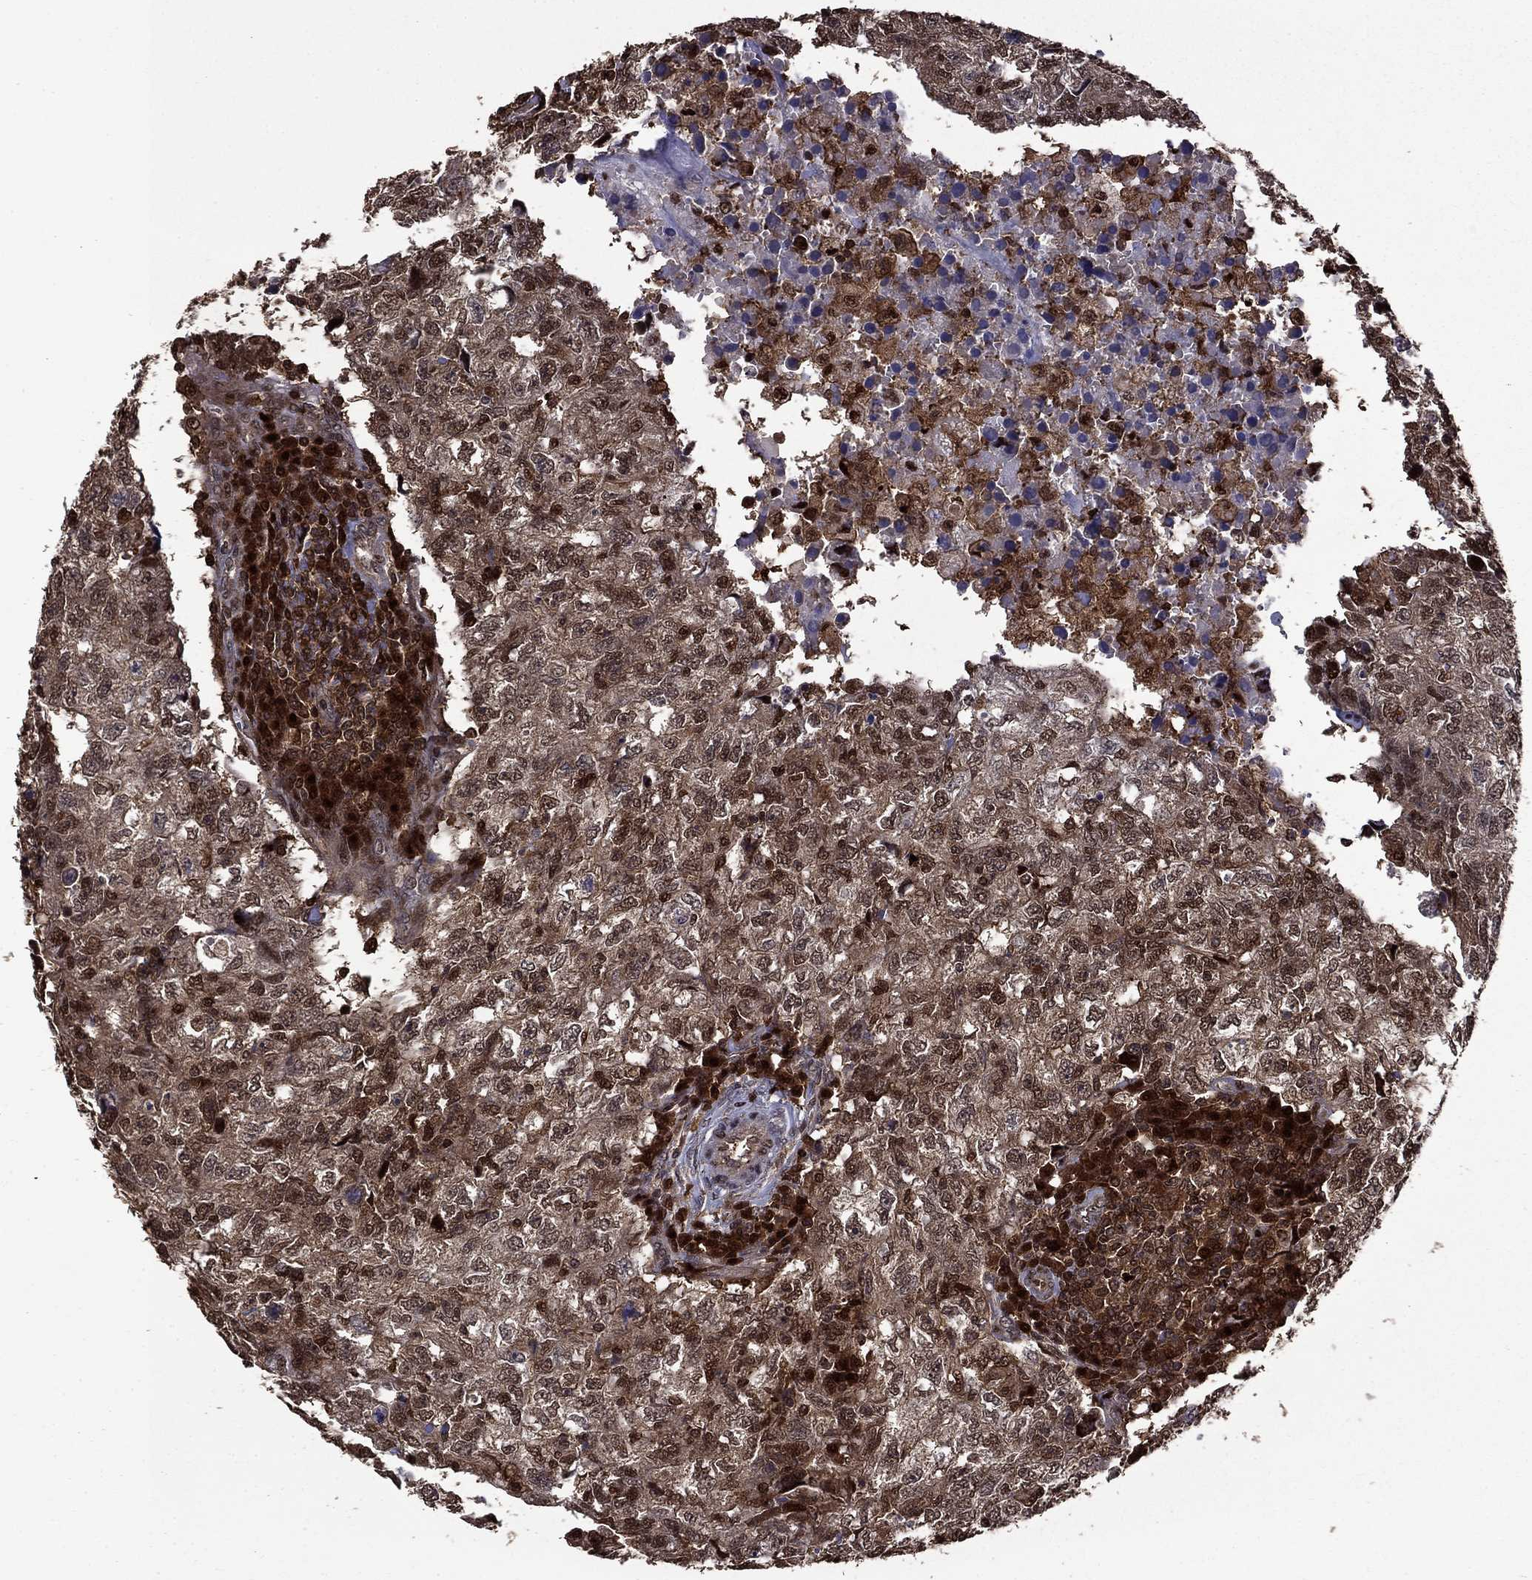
{"staining": {"intensity": "strong", "quantity": "<25%", "location": "cytoplasmic/membranous,nuclear"}, "tissue": "breast cancer", "cell_type": "Tumor cells", "image_type": "cancer", "snomed": [{"axis": "morphology", "description": "Duct carcinoma"}, {"axis": "topography", "description": "Breast"}], "caption": "Immunohistochemical staining of human breast cancer demonstrates medium levels of strong cytoplasmic/membranous and nuclear expression in about <25% of tumor cells. (DAB (3,3'-diaminobenzidine) IHC with brightfield microscopy, high magnification).", "gene": "APPBP2", "patient": {"sex": "female", "age": 30}}